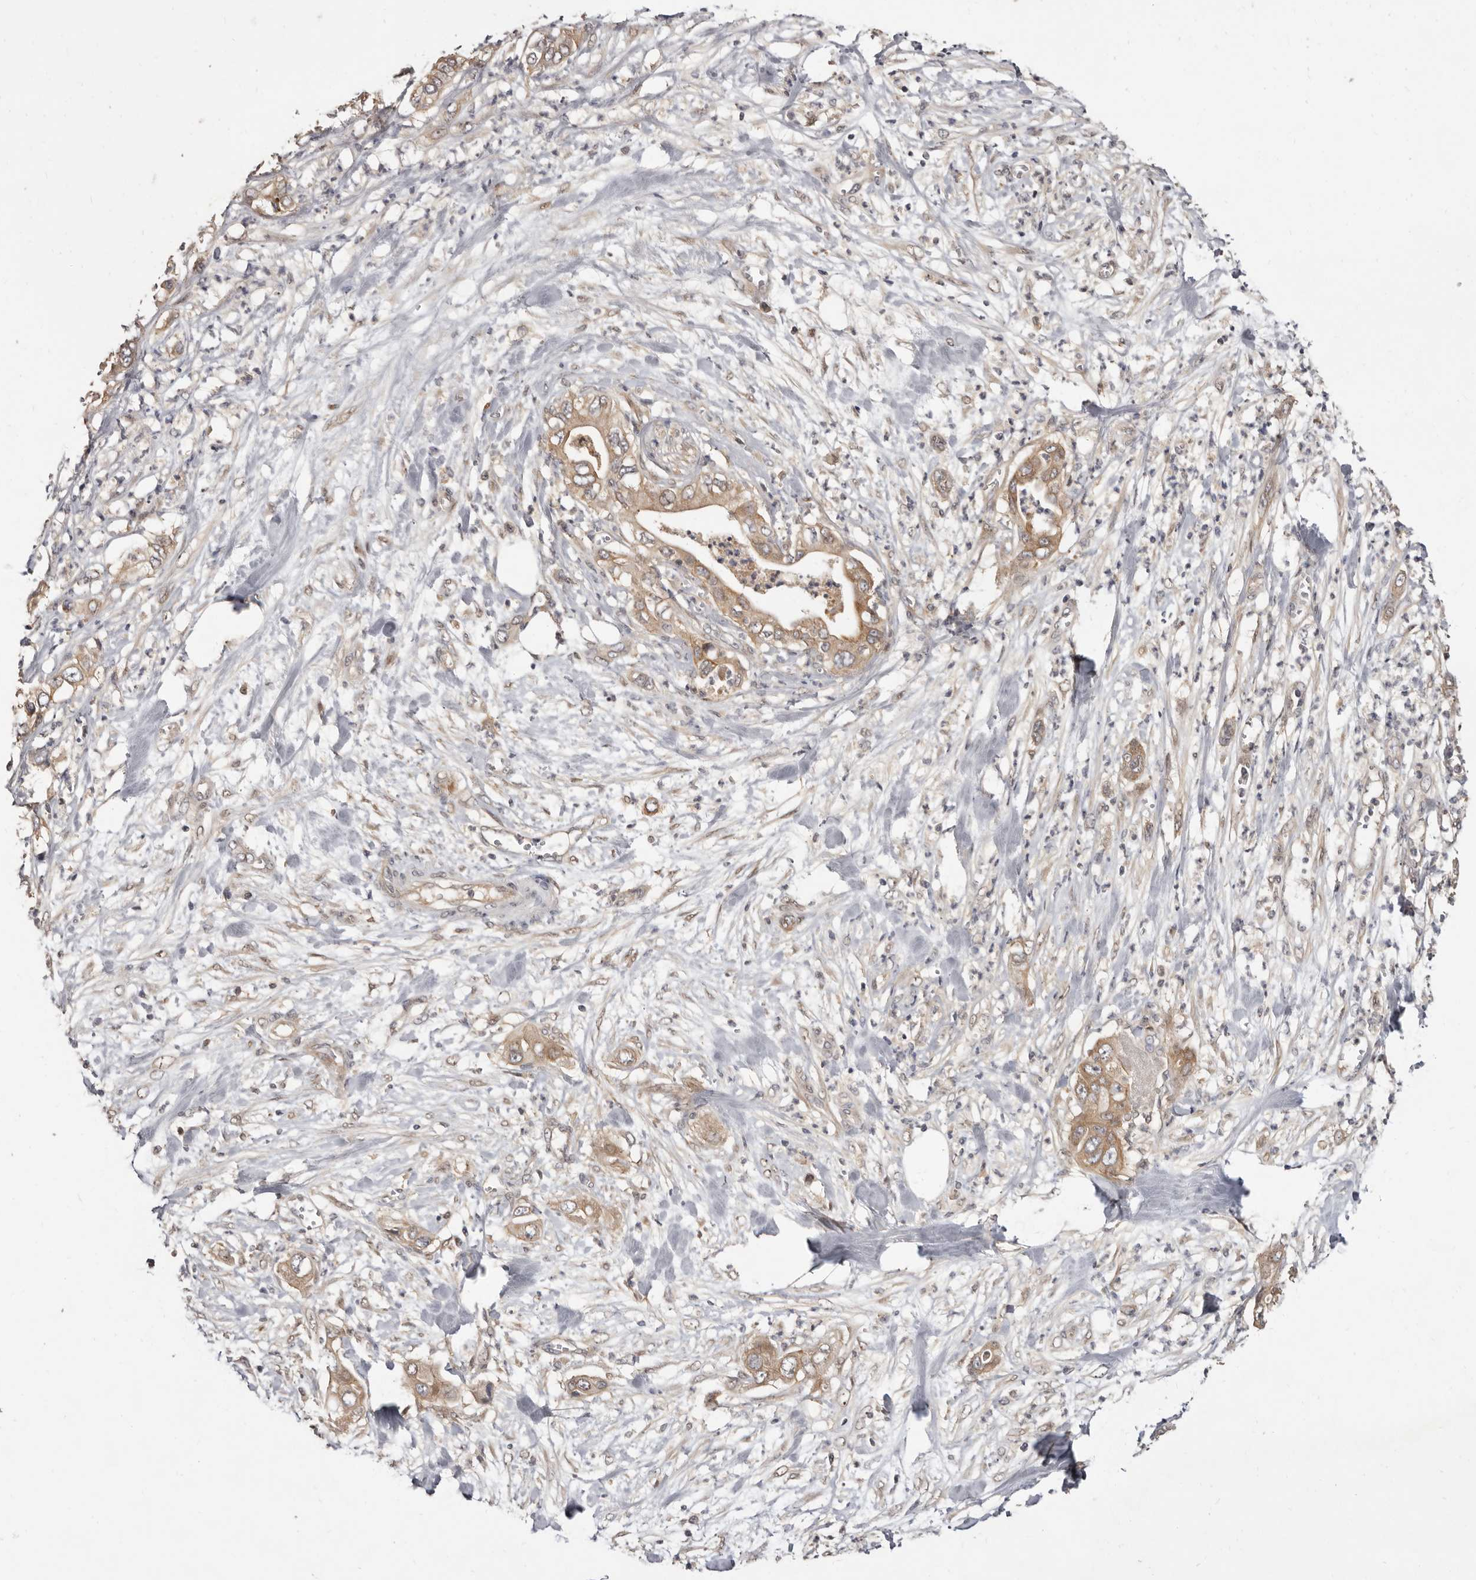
{"staining": {"intensity": "moderate", "quantity": ">75%", "location": "cytoplasmic/membranous"}, "tissue": "pancreatic cancer", "cell_type": "Tumor cells", "image_type": "cancer", "snomed": [{"axis": "morphology", "description": "Adenocarcinoma, NOS"}, {"axis": "topography", "description": "Pancreas"}], "caption": "Immunohistochemistry (DAB) staining of human pancreatic cancer (adenocarcinoma) shows moderate cytoplasmic/membranous protein expression in about >75% of tumor cells.", "gene": "INAVA", "patient": {"sex": "female", "age": 78}}